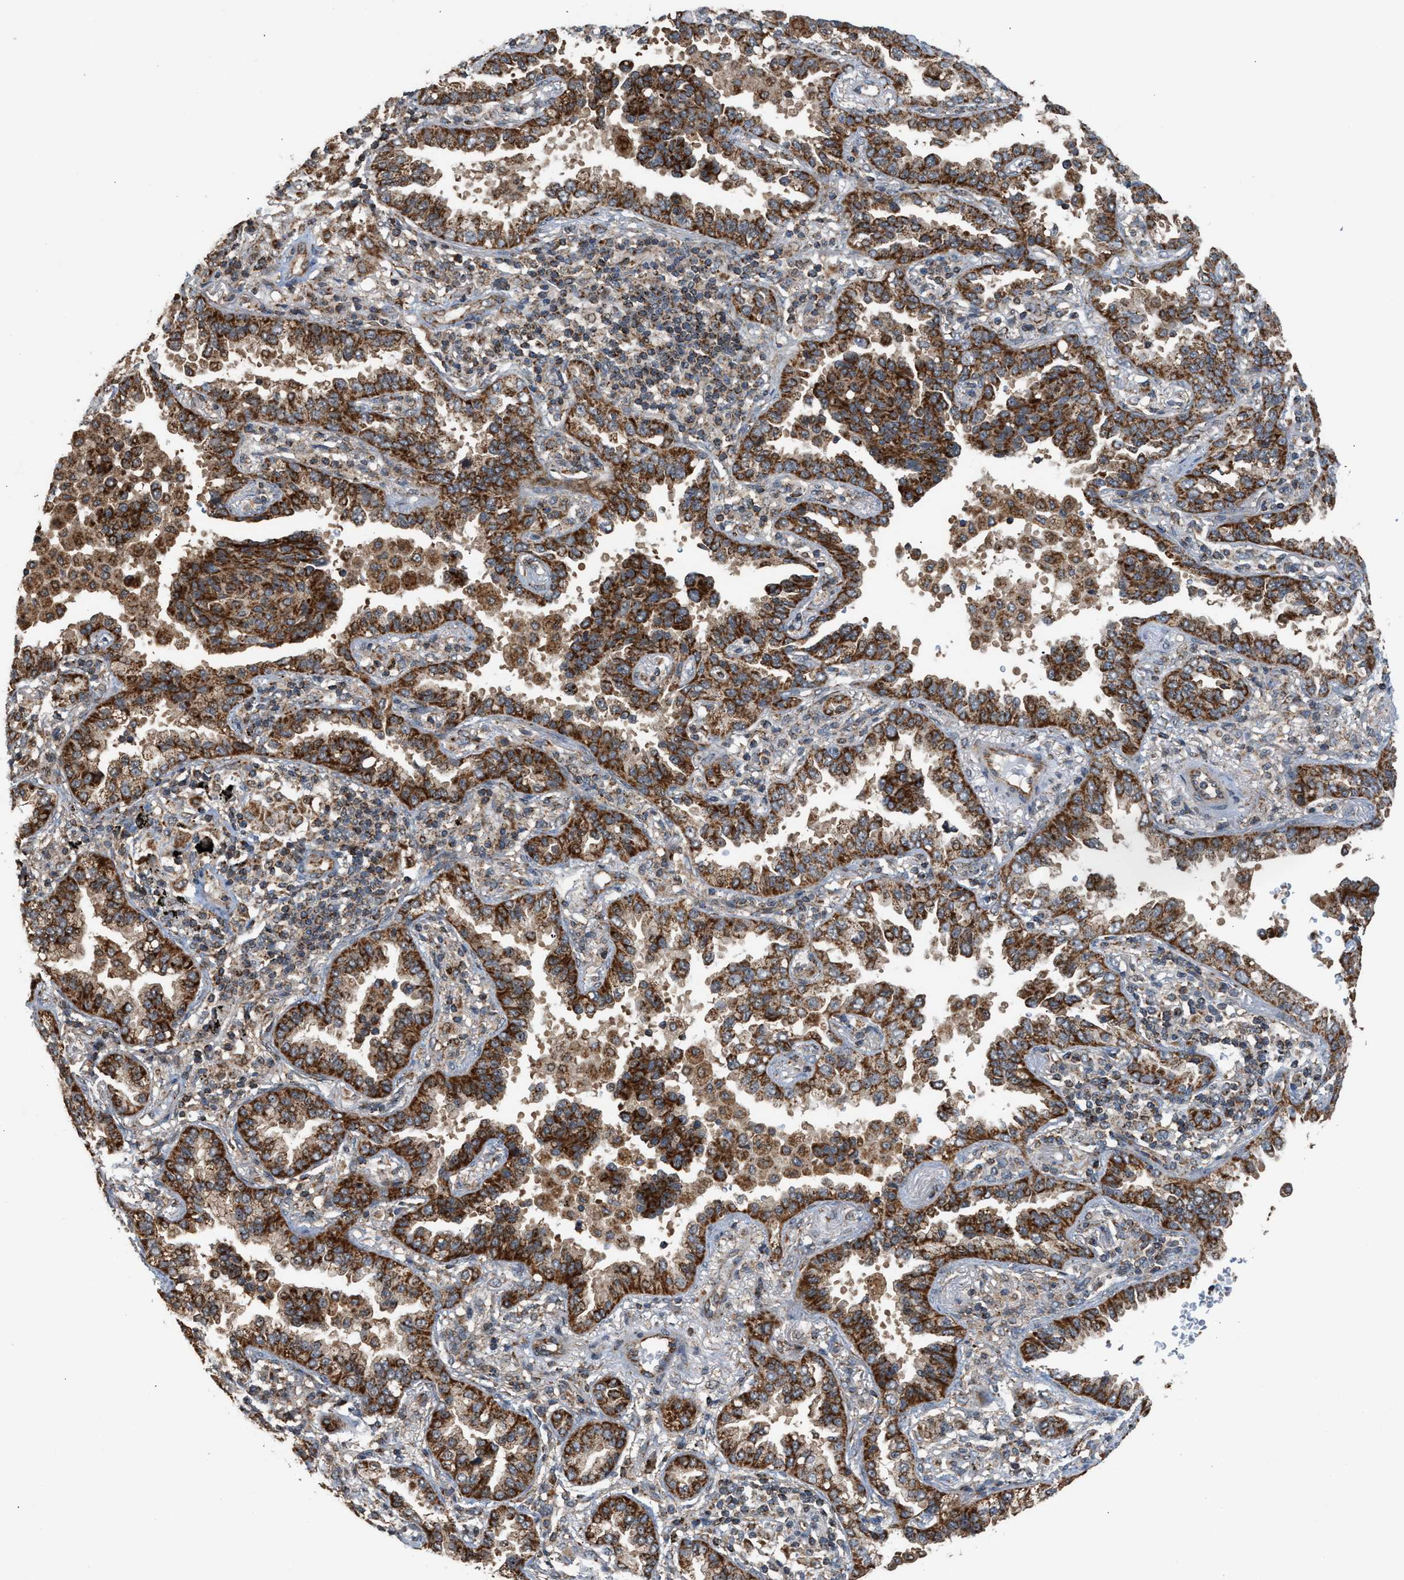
{"staining": {"intensity": "strong", "quantity": ">75%", "location": "cytoplasmic/membranous"}, "tissue": "lung cancer", "cell_type": "Tumor cells", "image_type": "cancer", "snomed": [{"axis": "morphology", "description": "Normal tissue, NOS"}, {"axis": "morphology", "description": "Adenocarcinoma, NOS"}, {"axis": "topography", "description": "Lung"}], "caption": "Protein analysis of lung adenocarcinoma tissue exhibits strong cytoplasmic/membranous expression in about >75% of tumor cells.", "gene": "SGSM2", "patient": {"sex": "male", "age": 59}}